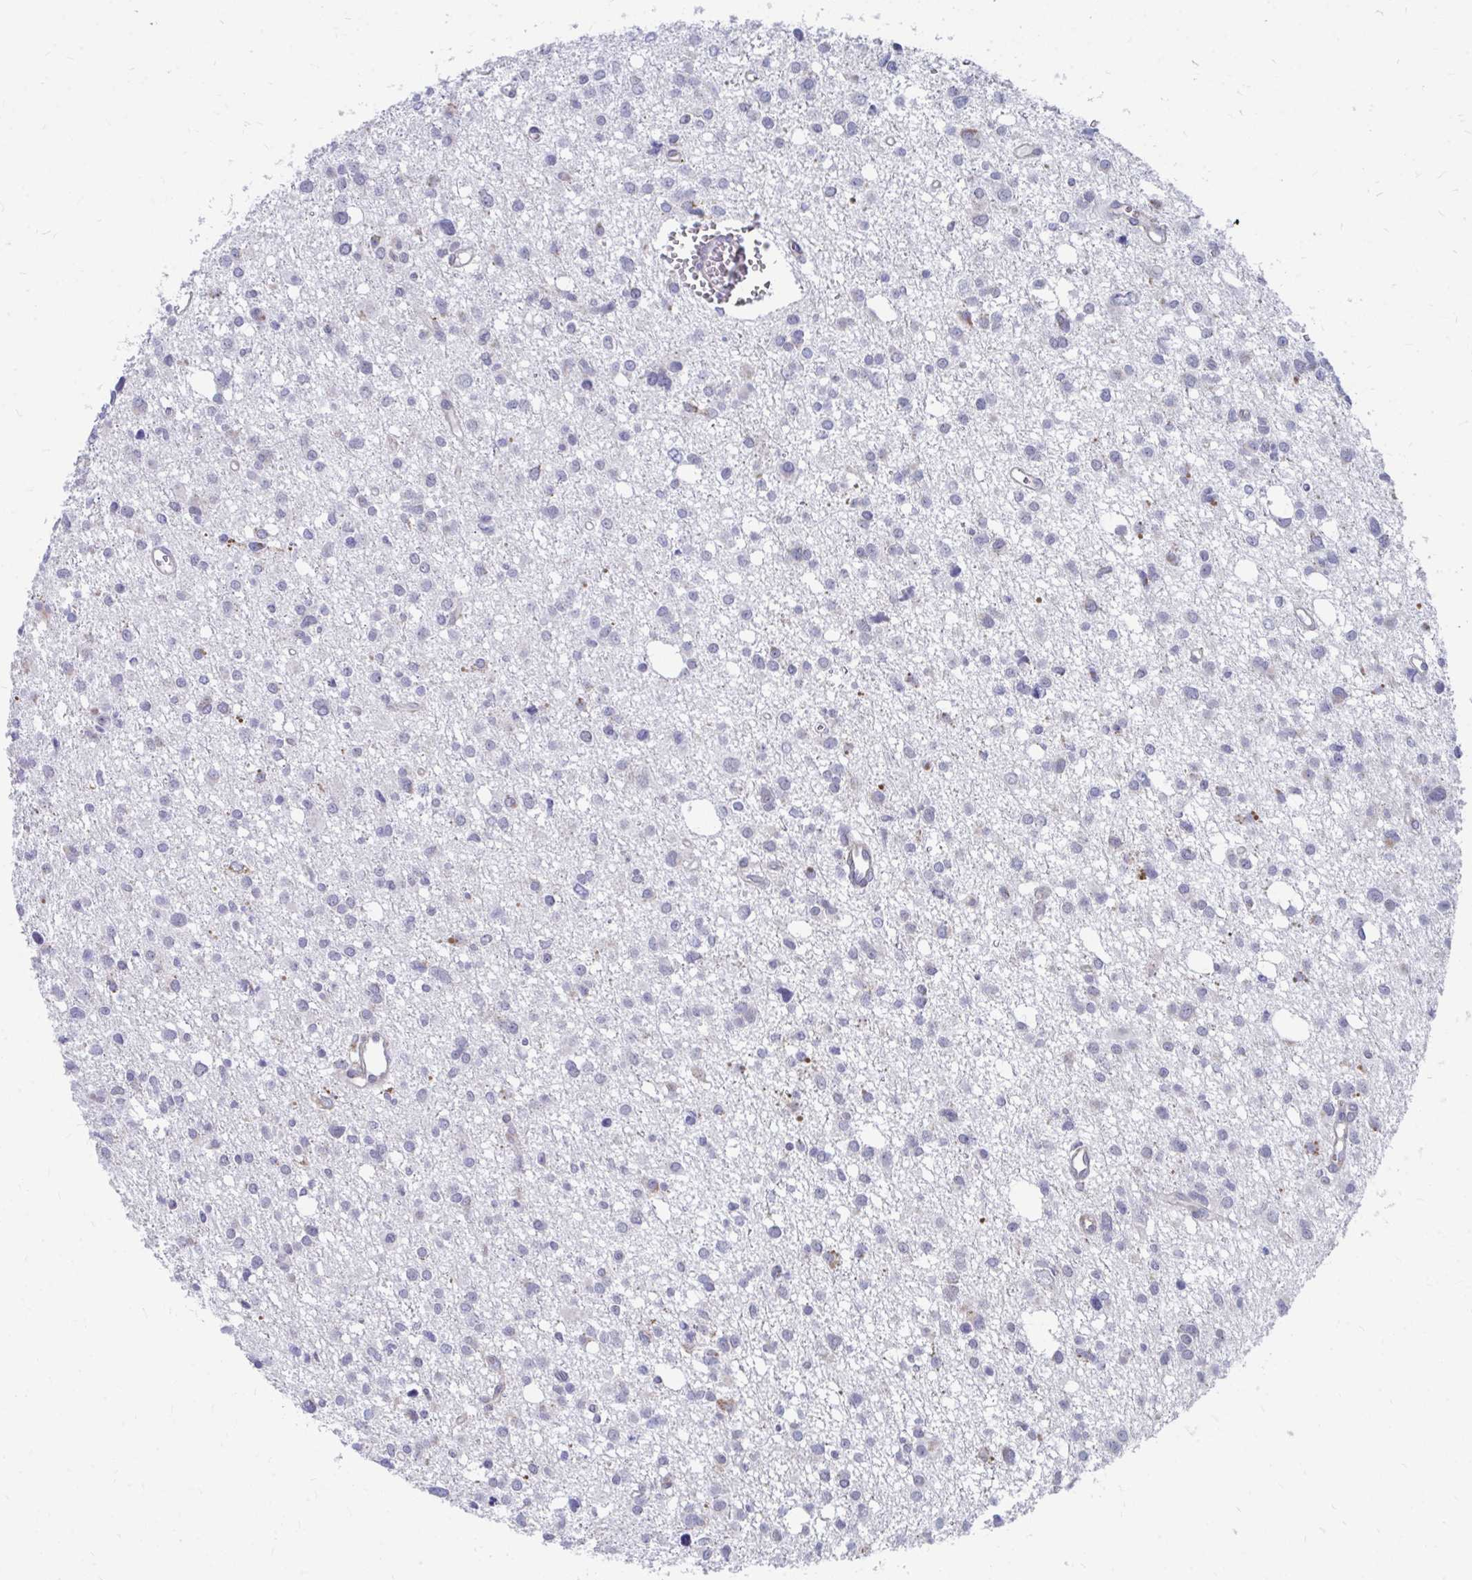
{"staining": {"intensity": "negative", "quantity": "none", "location": "none"}, "tissue": "glioma", "cell_type": "Tumor cells", "image_type": "cancer", "snomed": [{"axis": "morphology", "description": "Glioma, malignant, High grade"}, {"axis": "topography", "description": "Brain"}], "caption": "Image shows no protein expression in tumor cells of malignant glioma (high-grade) tissue. (DAB (3,3'-diaminobenzidine) immunohistochemistry visualized using brightfield microscopy, high magnification).", "gene": "PABIR3", "patient": {"sex": "male", "age": 23}}